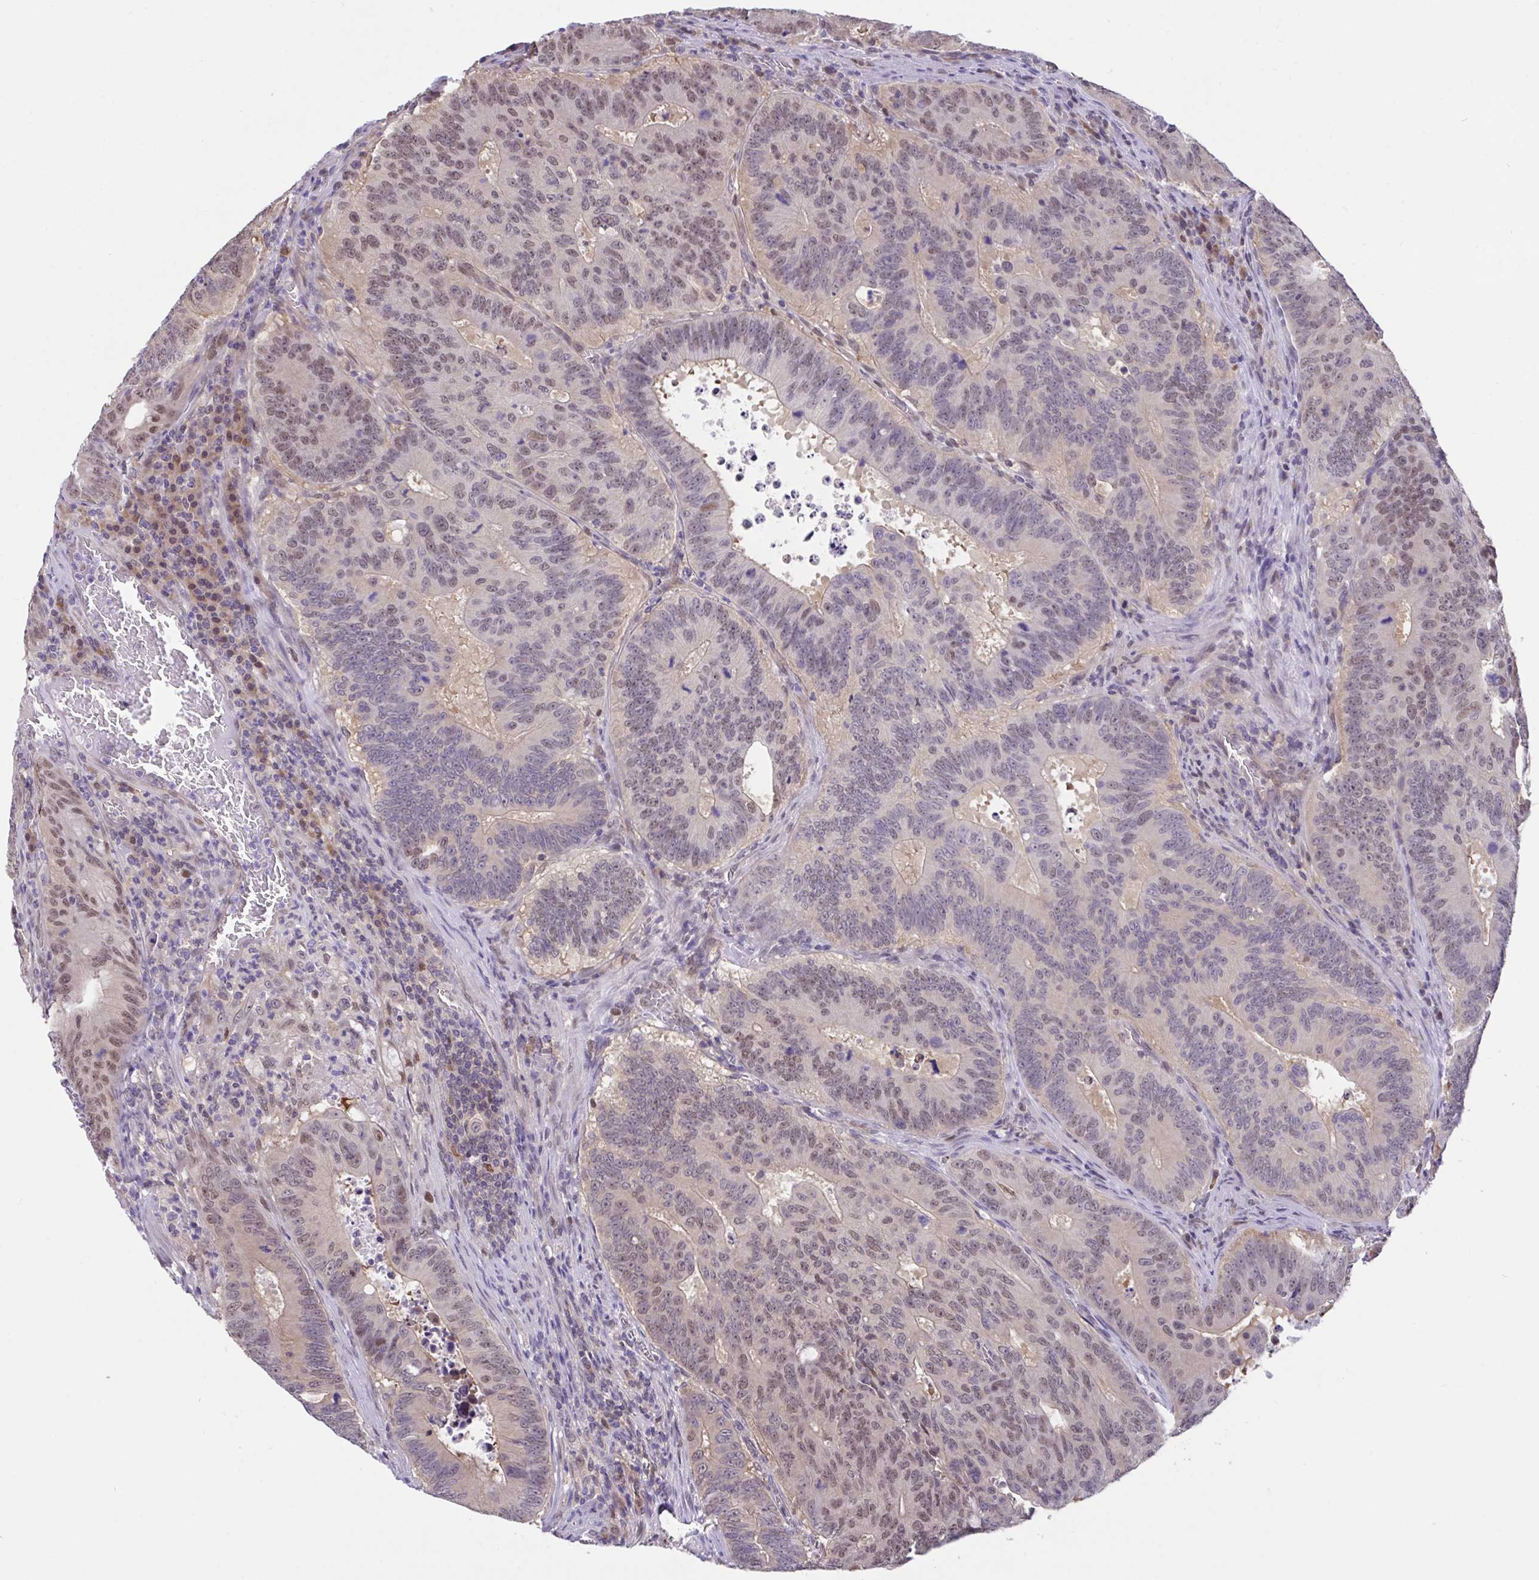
{"staining": {"intensity": "weak", "quantity": "25%-75%", "location": "nuclear"}, "tissue": "colorectal cancer", "cell_type": "Tumor cells", "image_type": "cancer", "snomed": [{"axis": "morphology", "description": "Adenocarcinoma, NOS"}, {"axis": "topography", "description": "Colon"}], "caption": "Protein expression analysis of human colorectal cancer (adenocarcinoma) reveals weak nuclear staining in about 25%-75% of tumor cells.", "gene": "ZNF444", "patient": {"sex": "male", "age": 62}}